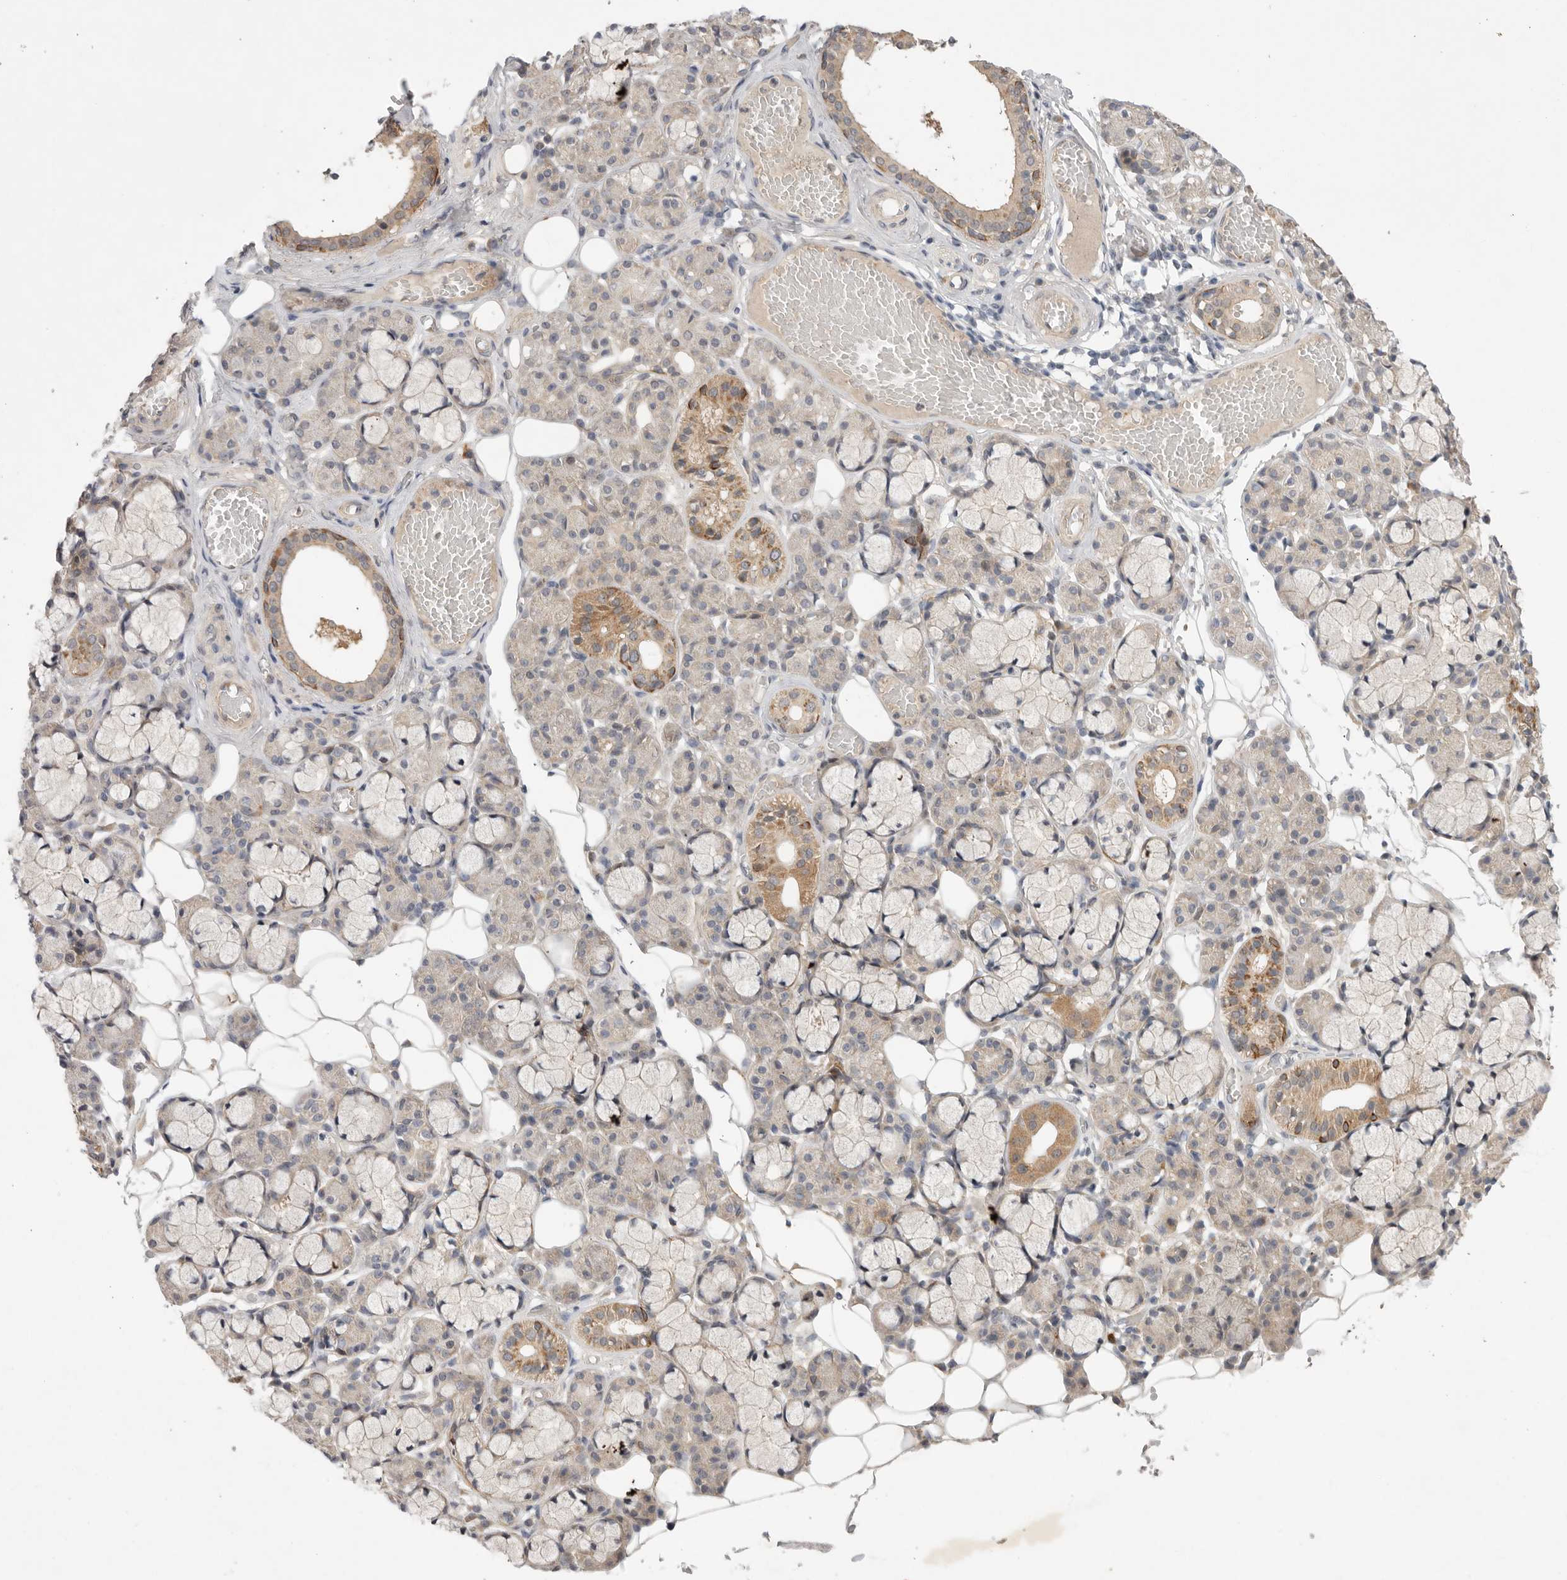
{"staining": {"intensity": "moderate", "quantity": "<25%", "location": "cytoplasmic/membranous"}, "tissue": "salivary gland", "cell_type": "Glandular cells", "image_type": "normal", "snomed": [{"axis": "morphology", "description": "Normal tissue, NOS"}, {"axis": "topography", "description": "Salivary gland"}], "caption": "Immunohistochemistry (IHC) (DAB (3,3'-diaminobenzidine)) staining of normal human salivary gland exhibits moderate cytoplasmic/membranous protein expression in about <25% of glandular cells.", "gene": "PTPDC1", "patient": {"sex": "male", "age": 63}}